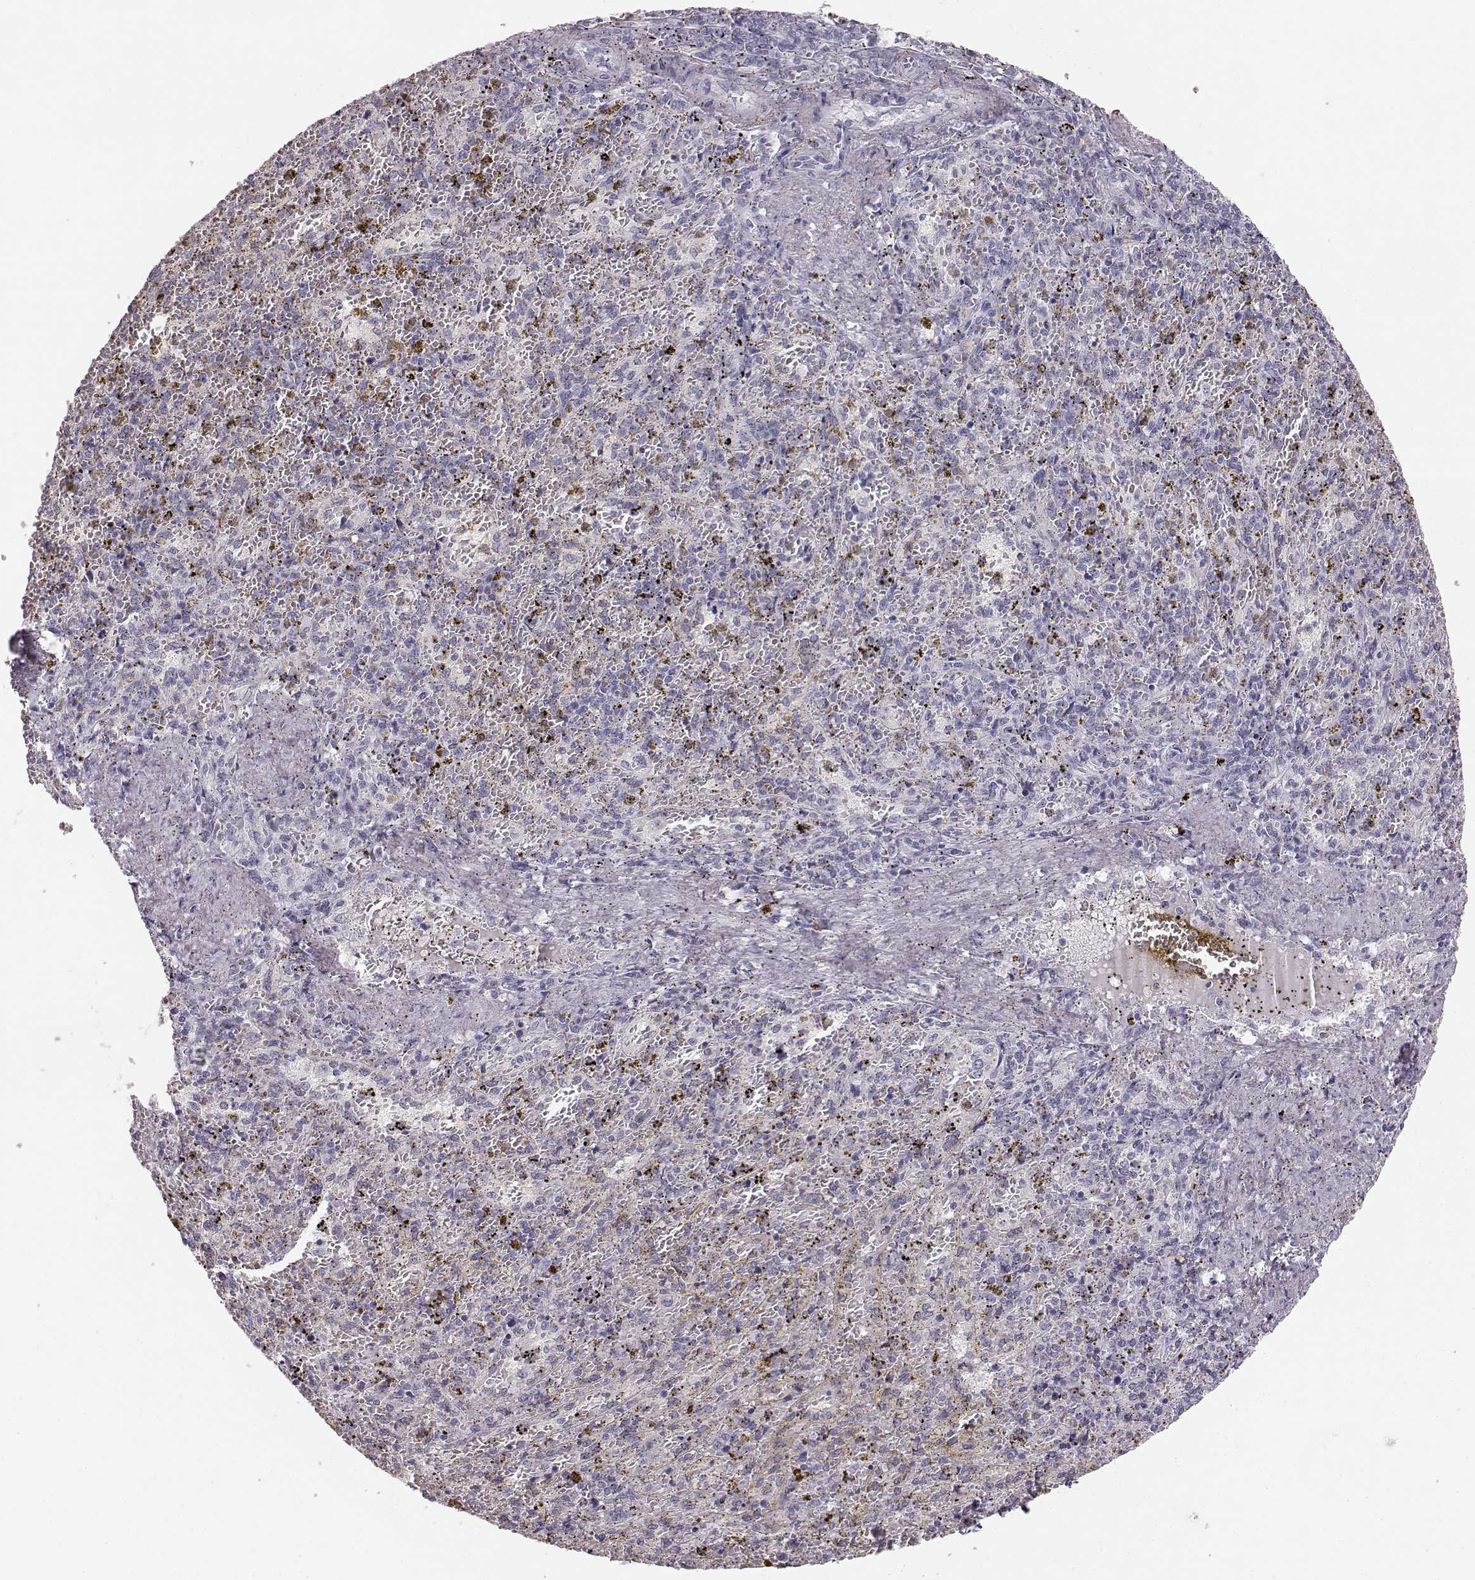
{"staining": {"intensity": "negative", "quantity": "none", "location": "none"}, "tissue": "spleen", "cell_type": "Cells in red pulp", "image_type": "normal", "snomed": [{"axis": "morphology", "description": "Normal tissue, NOS"}, {"axis": "topography", "description": "Spleen"}], "caption": "Cells in red pulp are negative for protein expression in normal human spleen.", "gene": "KRTAP16", "patient": {"sex": "female", "age": 50}}